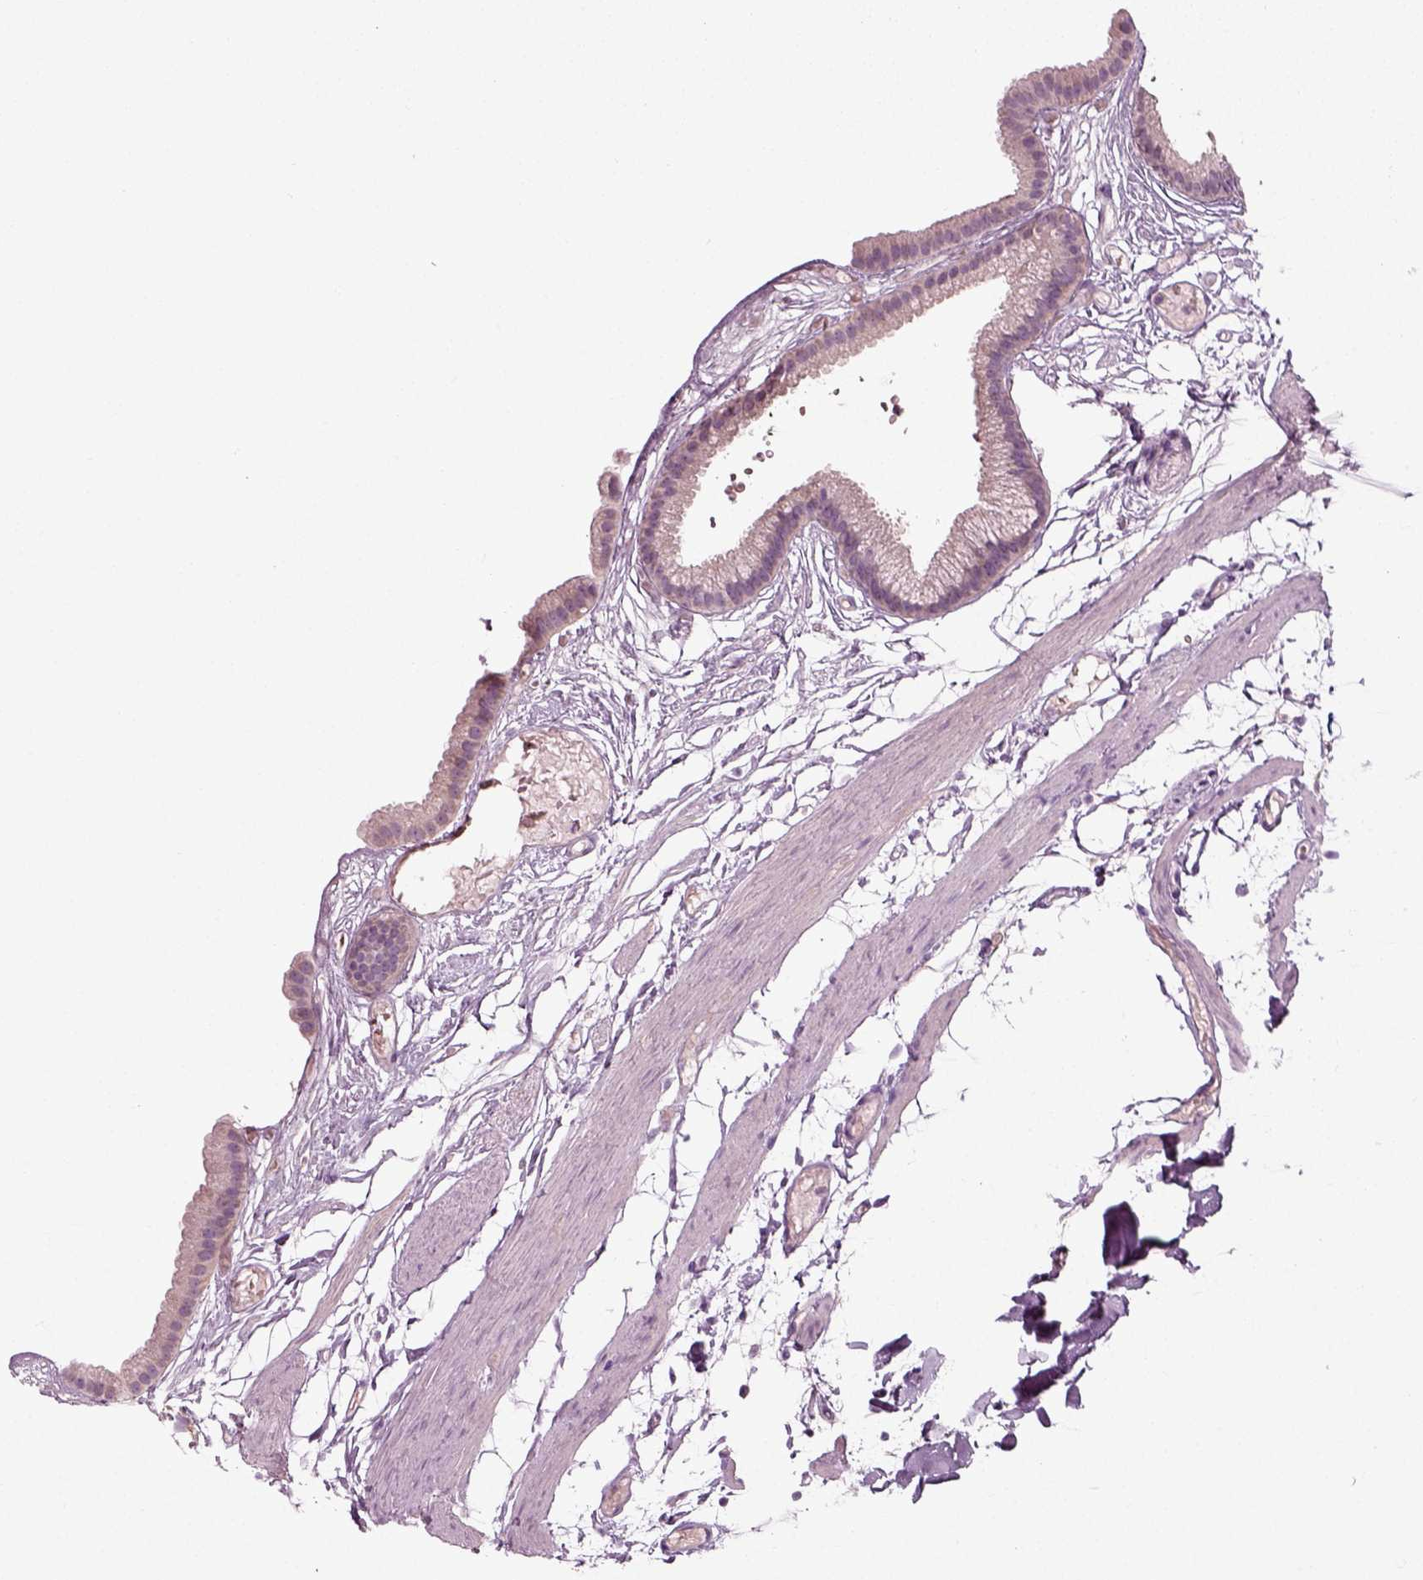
{"staining": {"intensity": "negative", "quantity": "none", "location": "none"}, "tissue": "gallbladder", "cell_type": "Glandular cells", "image_type": "normal", "snomed": [{"axis": "morphology", "description": "Normal tissue, NOS"}, {"axis": "topography", "description": "Gallbladder"}], "caption": "DAB (3,3'-diaminobenzidine) immunohistochemical staining of normal human gallbladder exhibits no significant expression in glandular cells. (Brightfield microscopy of DAB immunohistochemistry at high magnification).", "gene": "RND2", "patient": {"sex": "female", "age": 45}}